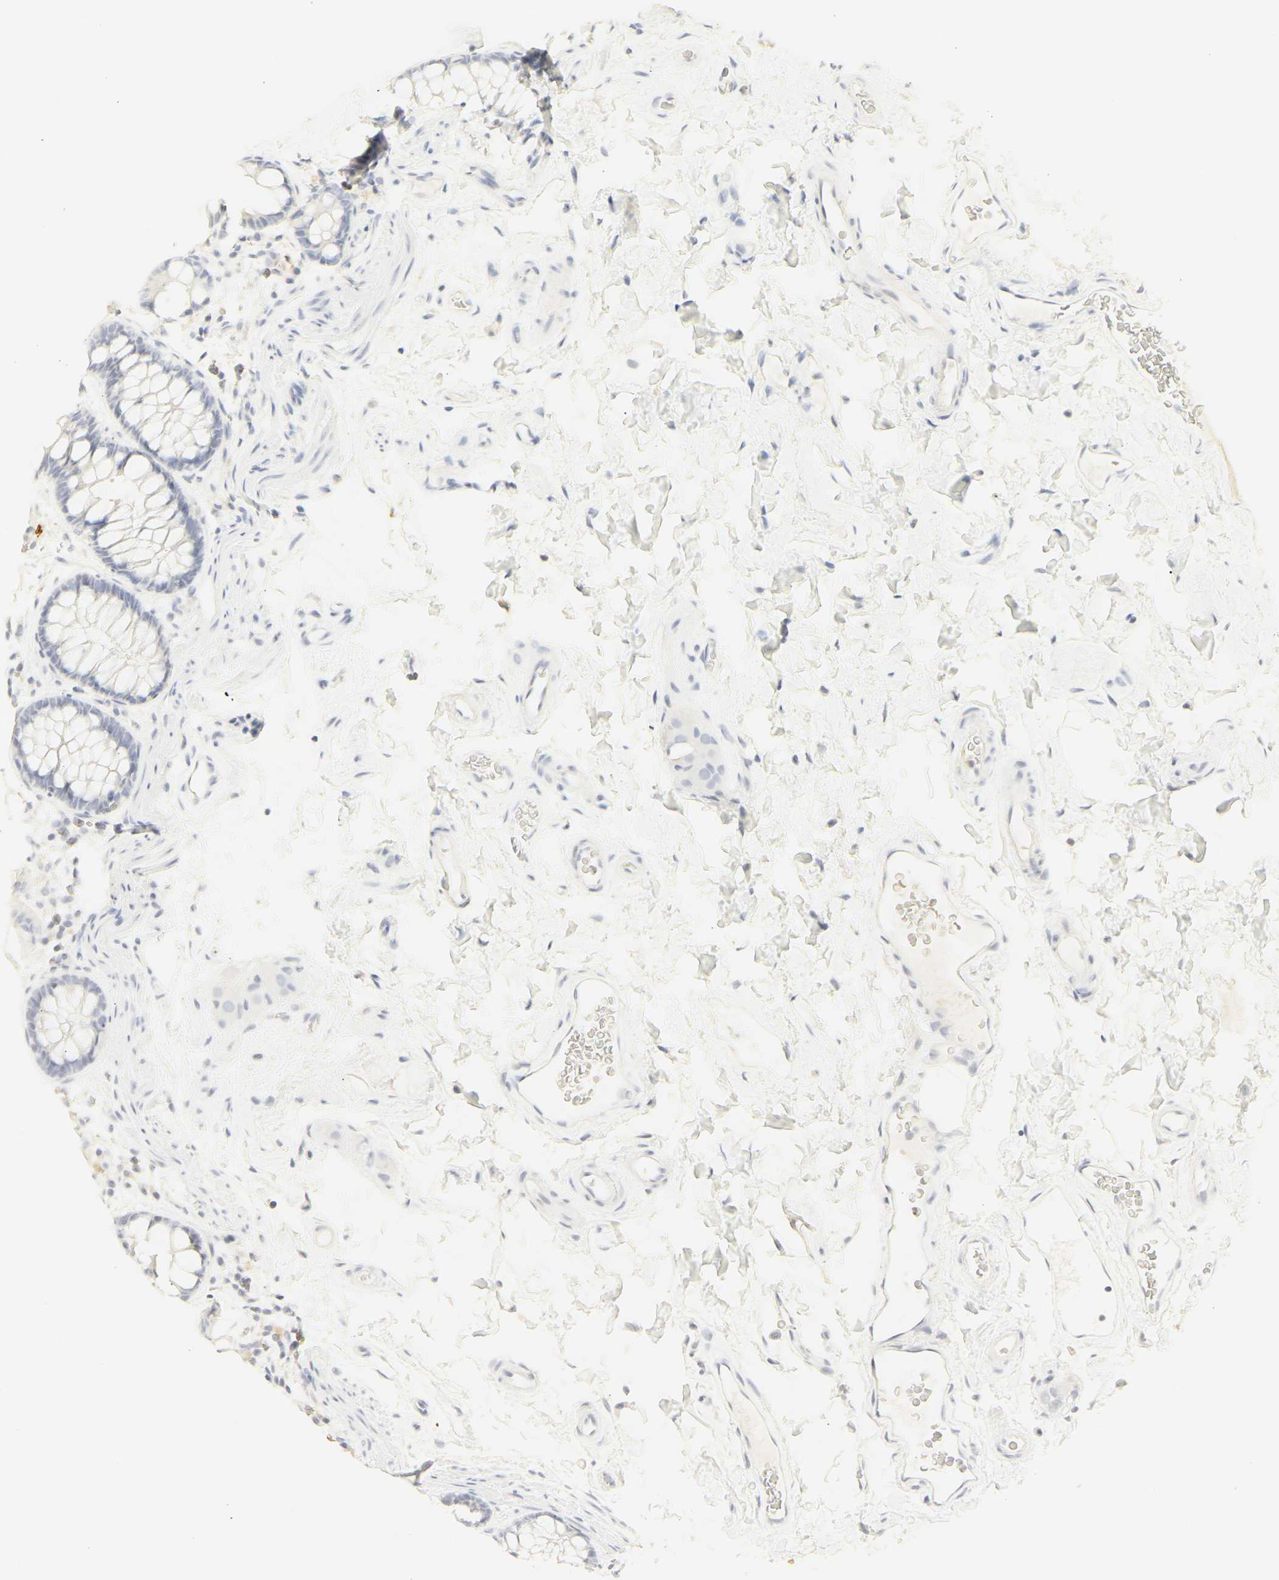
{"staining": {"intensity": "negative", "quantity": "none", "location": "none"}, "tissue": "colon", "cell_type": "Endothelial cells", "image_type": "normal", "snomed": [{"axis": "morphology", "description": "Normal tissue, NOS"}, {"axis": "topography", "description": "Colon"}], "caption": "High power microscopy histopathology image of an immunohistochemistry micrograph of unremarkable colon, revealing no significant expression in endothelial cells.", "gene": "MPO", "patient": {"sex": "female", "age": 80}}